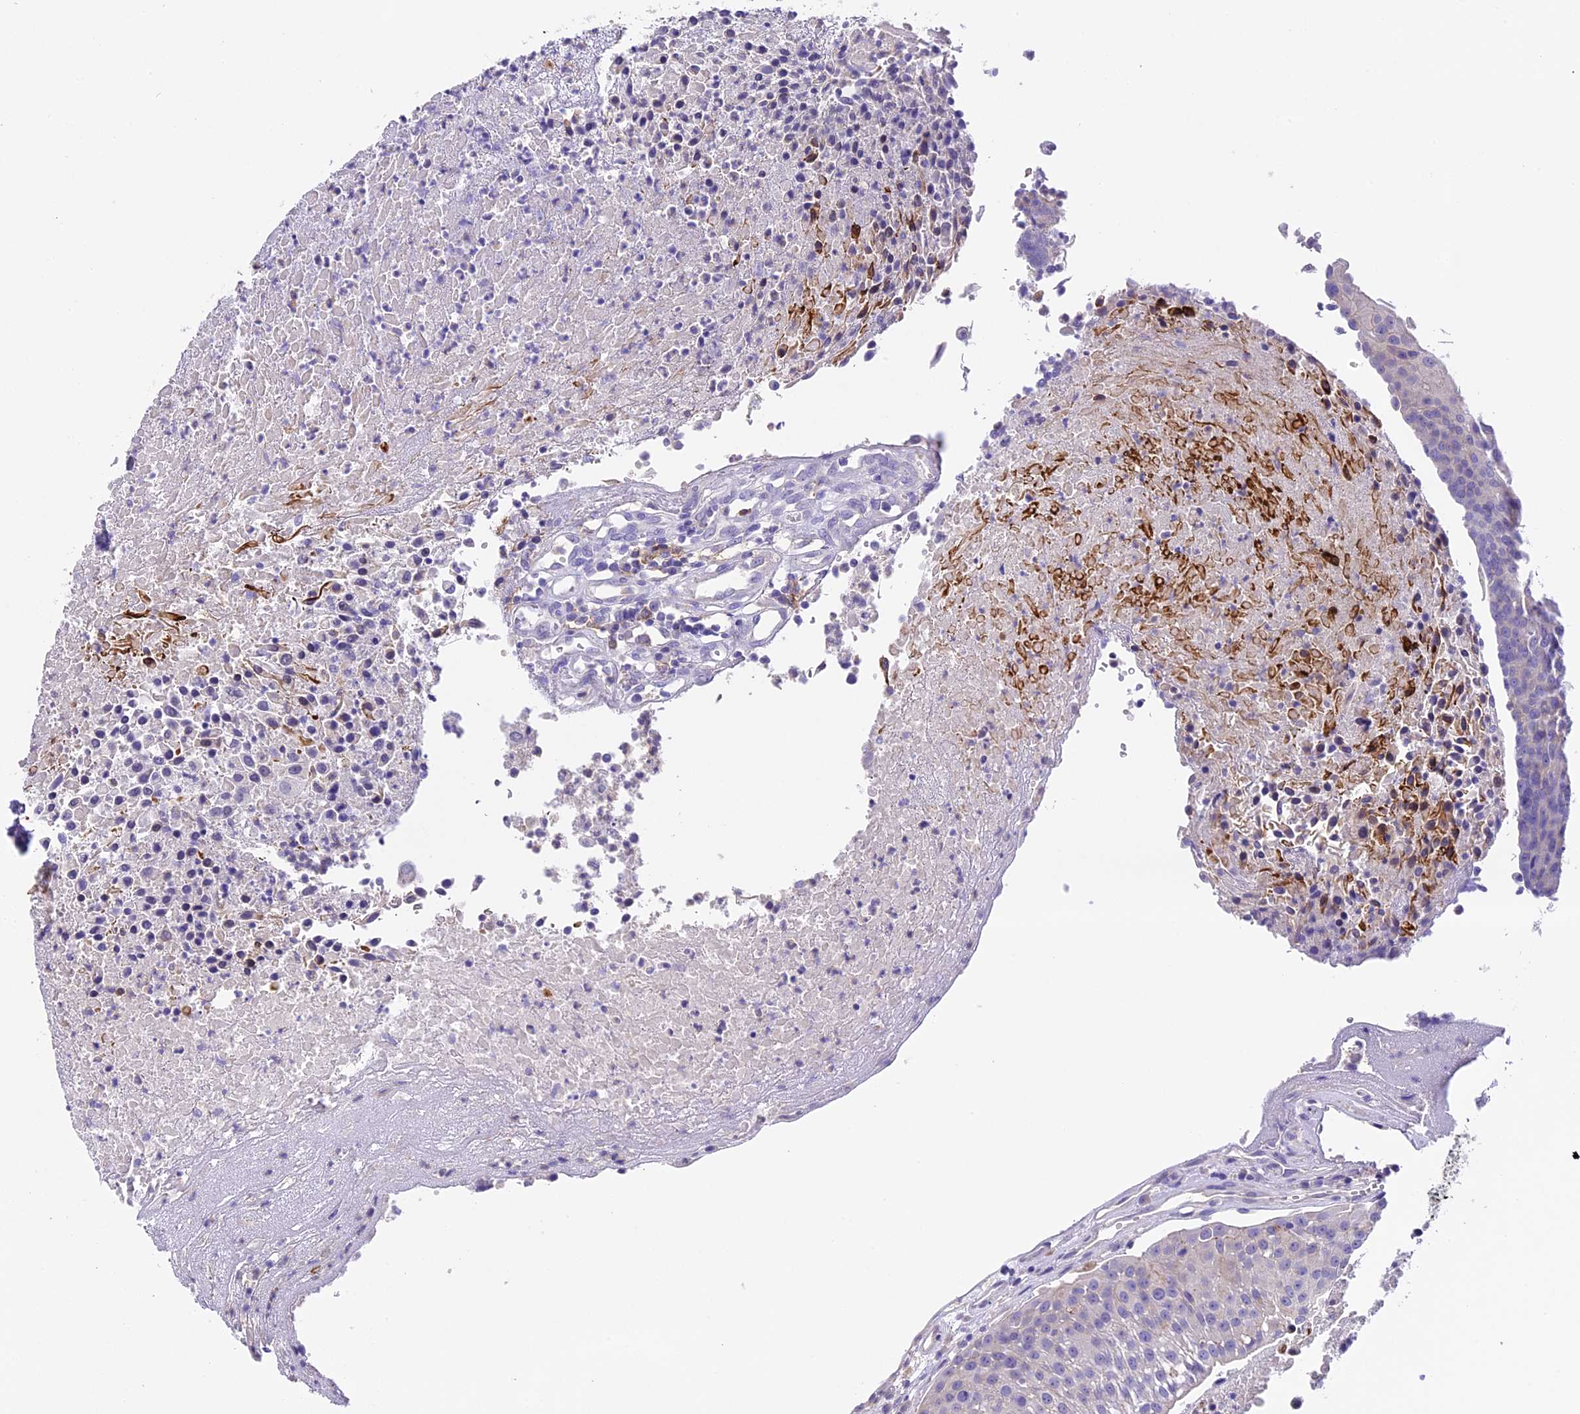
{"staining": {"intensity": "negative", "quantity": "none", "location": "none"}, "tissue": "urothelial cancer", "cell_type": "Tumor cells", "image_type": "cancer", "snomed": [{"axis": "morphology", "description": "Urothelial carcinoma, High grade"}, {"axis": "topography", "description": "Urinary bladder"}], "caption": "This is a photomicrograph of immunohistochemistry staining of urothelial cancer, which shows no positivity in tumor cells. Brightfield microscopy of immunohistochemistry stained with DAB (brown) and hematoxylin (blue), captured at high magnification.", "gene": "NOD2", "patient": {"sex": "female", "age": 85}}